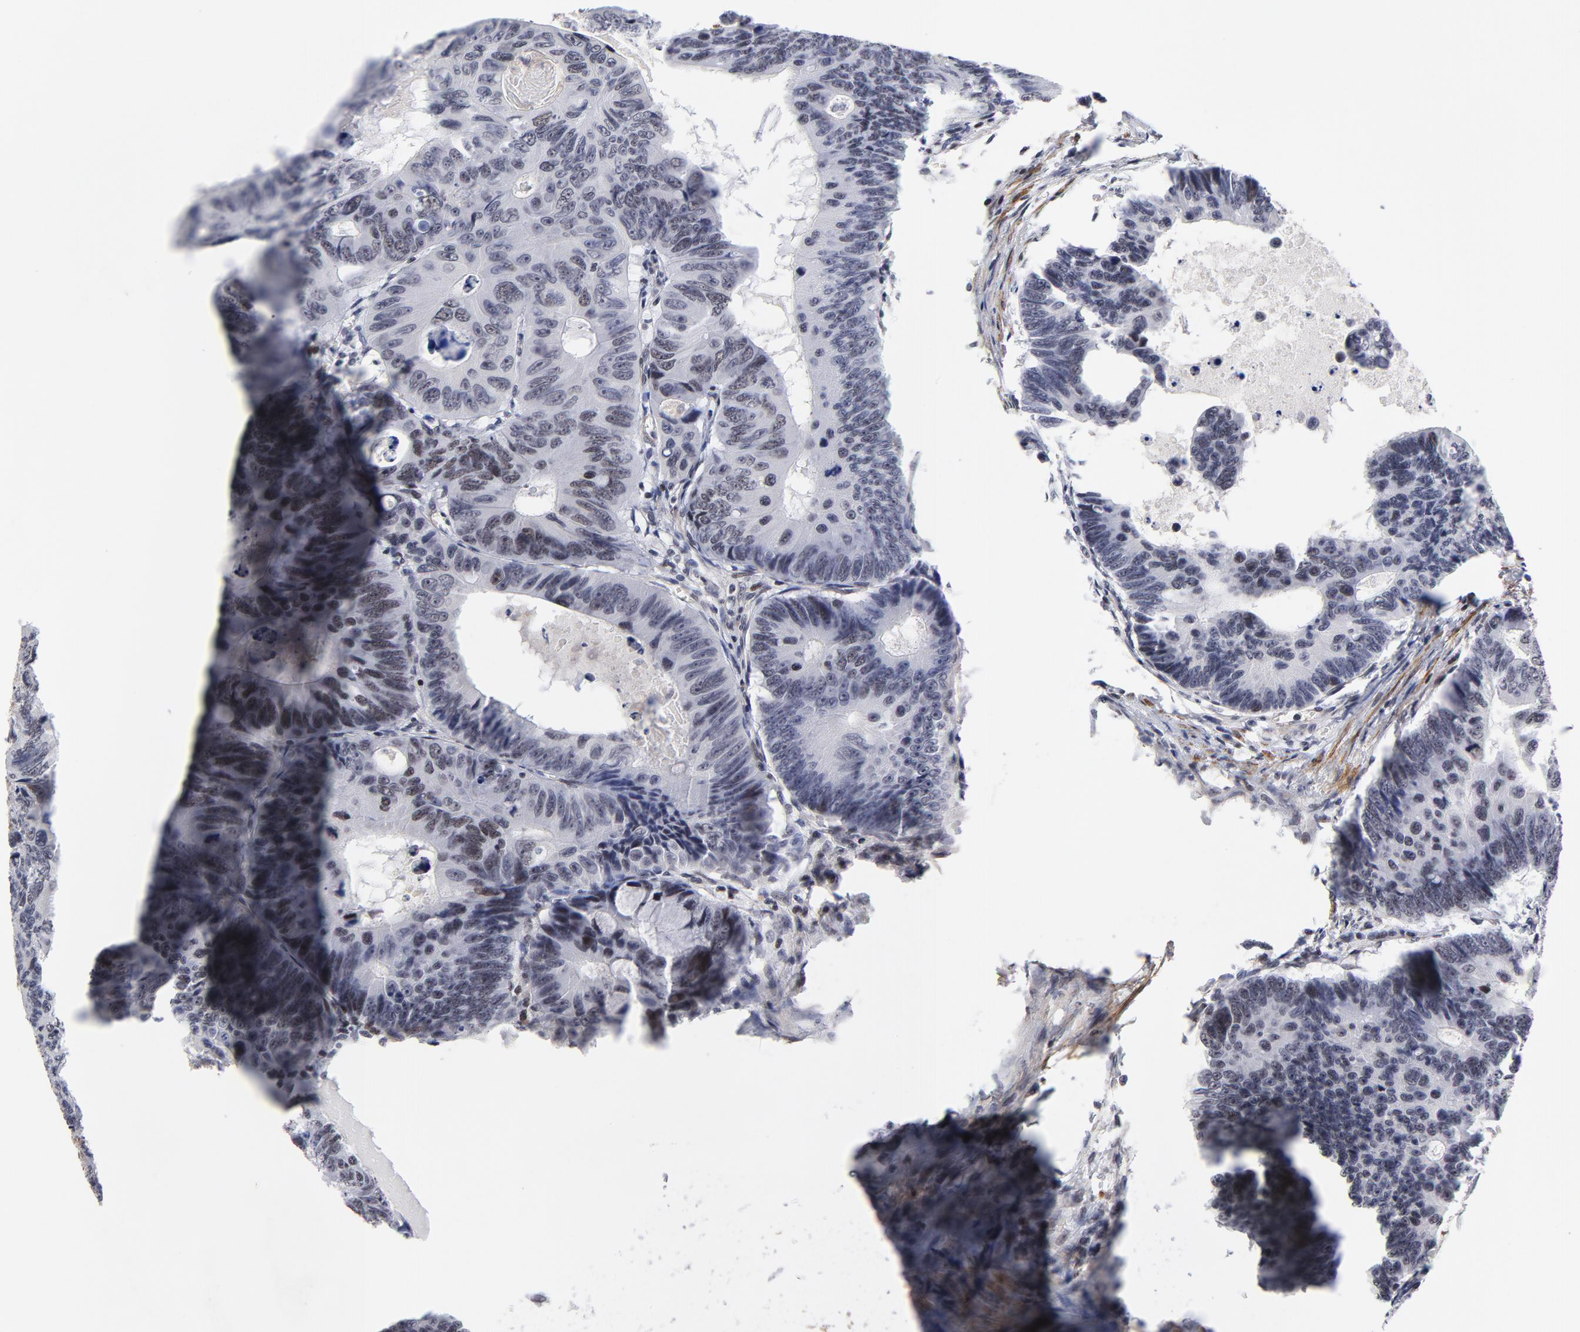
{"staining": {"intensity": "strong", "quantity": ">75%", "location": "nuclear"}, "tissue": "colorectal cancer", "cell_type": "Tumor cells", "image_type": "cancer", "snomed": [{"axis": "morphology", "description": "Adenocarcinoma, NOS"}, {"axis": "topography", "description": "Colon"}], "caption": "Strong nuclear protein staining is present in about >75% of tumor cells in colorectal cancer (adenocarcinoma).", "gene": "CTCF", "patient": {"sex": "female", "age": 55}}